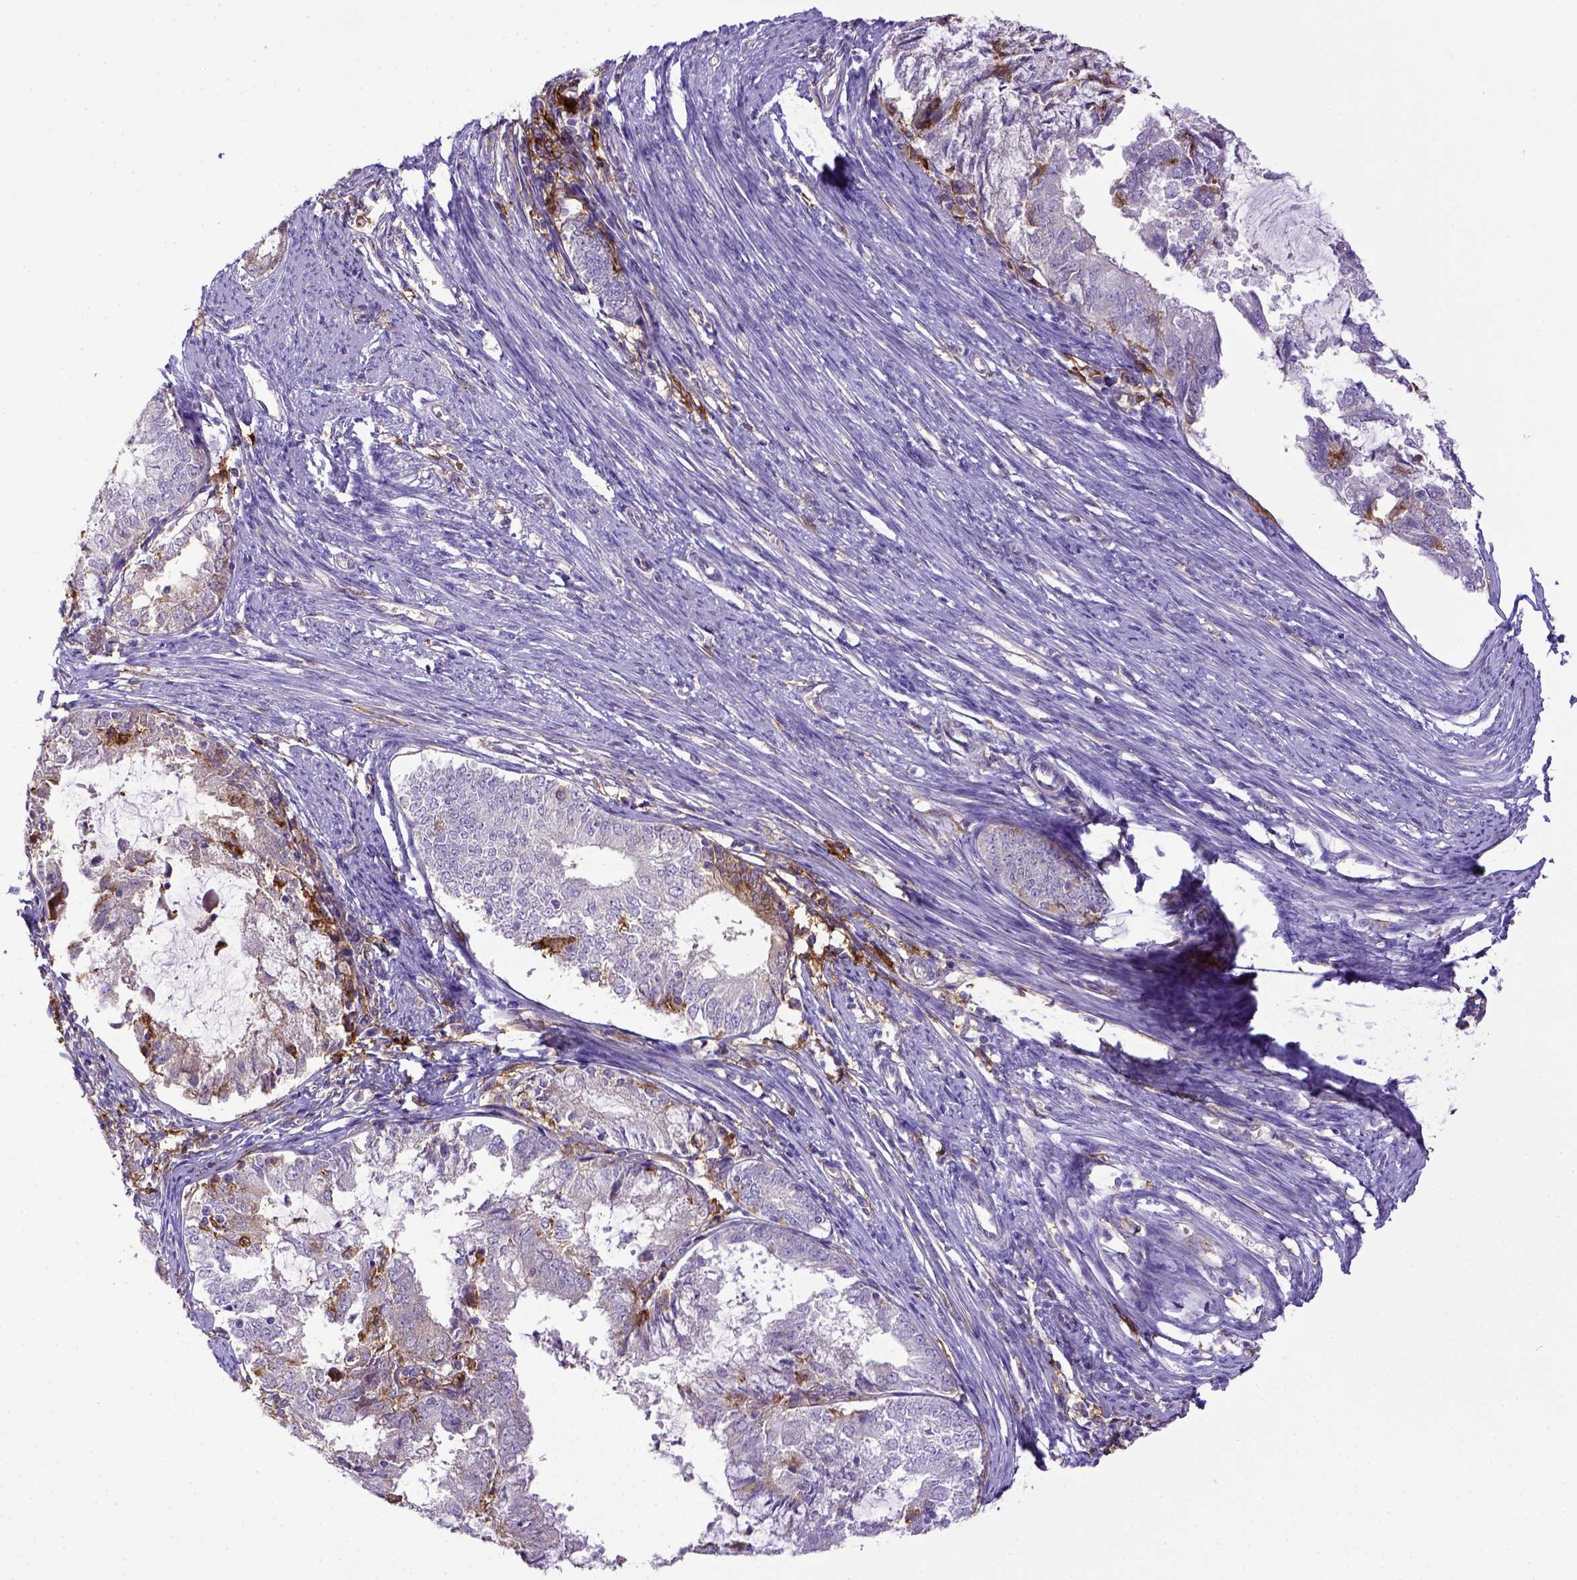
{"staining": {"intensity": "negative", "quantity": "none", "location": "none"}, "tissue": "endometrial cancer", "cell_type": "Tumor cells", "image_type": "cancer", "snomed": [{"axis": "morphology", "description": "Adenocarcinoma, NOS"}, {"axis": "topography", "description": "Endometrium"}], "caption": "Protein analysis of endometrial cancer exhibits no significant staining in tumor cells.", "gene": "CD40", "patient": {"sex": "female", "age": 57}}